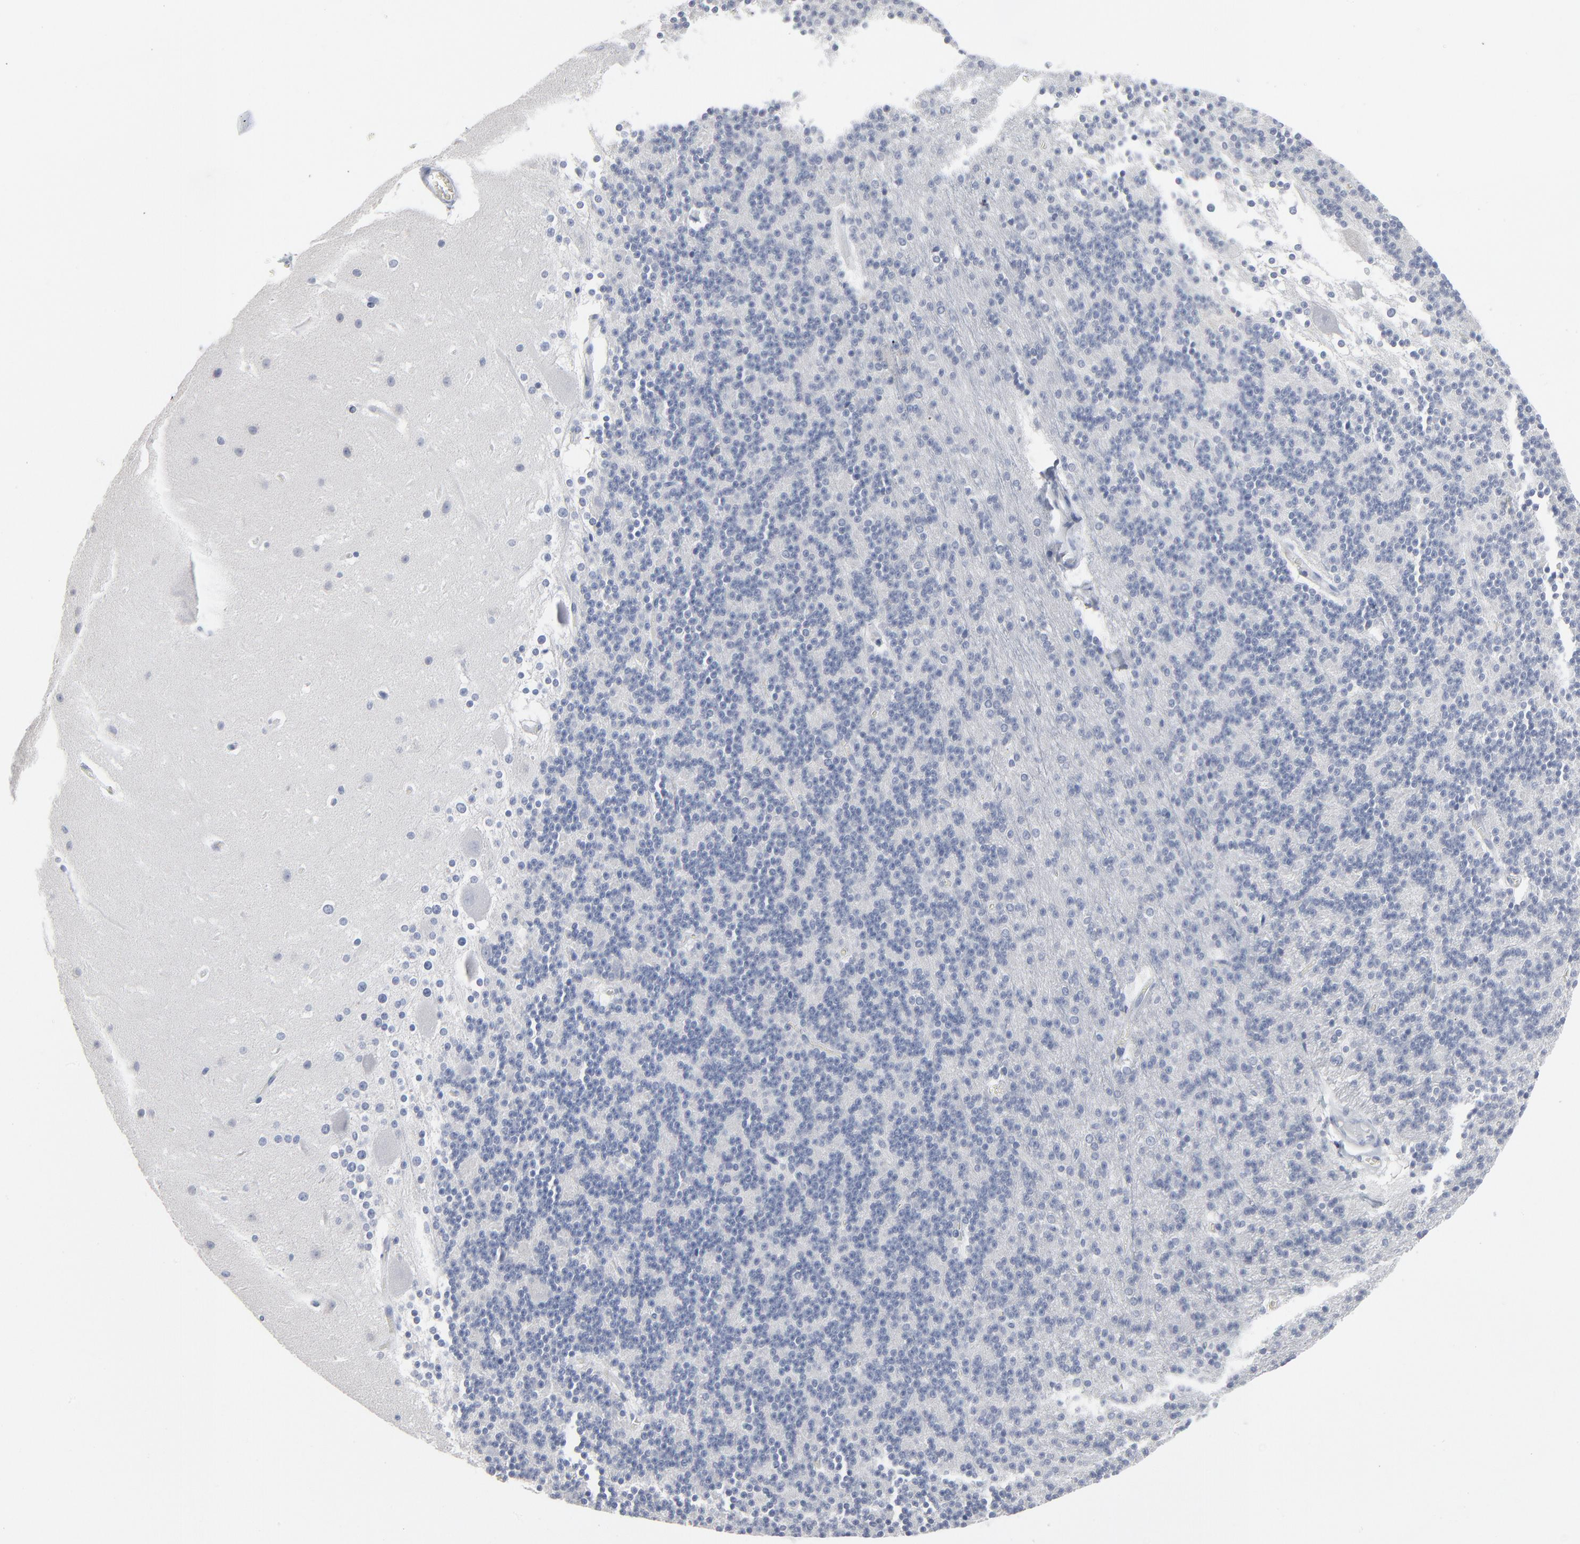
{"staining": {"intensity": "negative", "quantity": "none", "location": "none"}, "tissue": "cerebellum", "cell_type": "Cells in granular layer", "image_type": "normal", "snomed": [{"axis": "morphology", "description": "Normal tissue, NOS"}, {"axis": "topography", "description": "Cerebellum"}], "caption": "High magnification brightfield microscopy of unremarkable cerebellum stained with DAB (3,3'-diaminobenzidine) (brown) and counterstained with hematoxylin (blue): cells in granular layer show no significant staining. (Brightfield microscopy of DAB (3,3'-diaminobenzidine) immunohistochemistry at high magnification).", "gene": "PAGE1", "patient": {"sex": "female", "age": 19}}